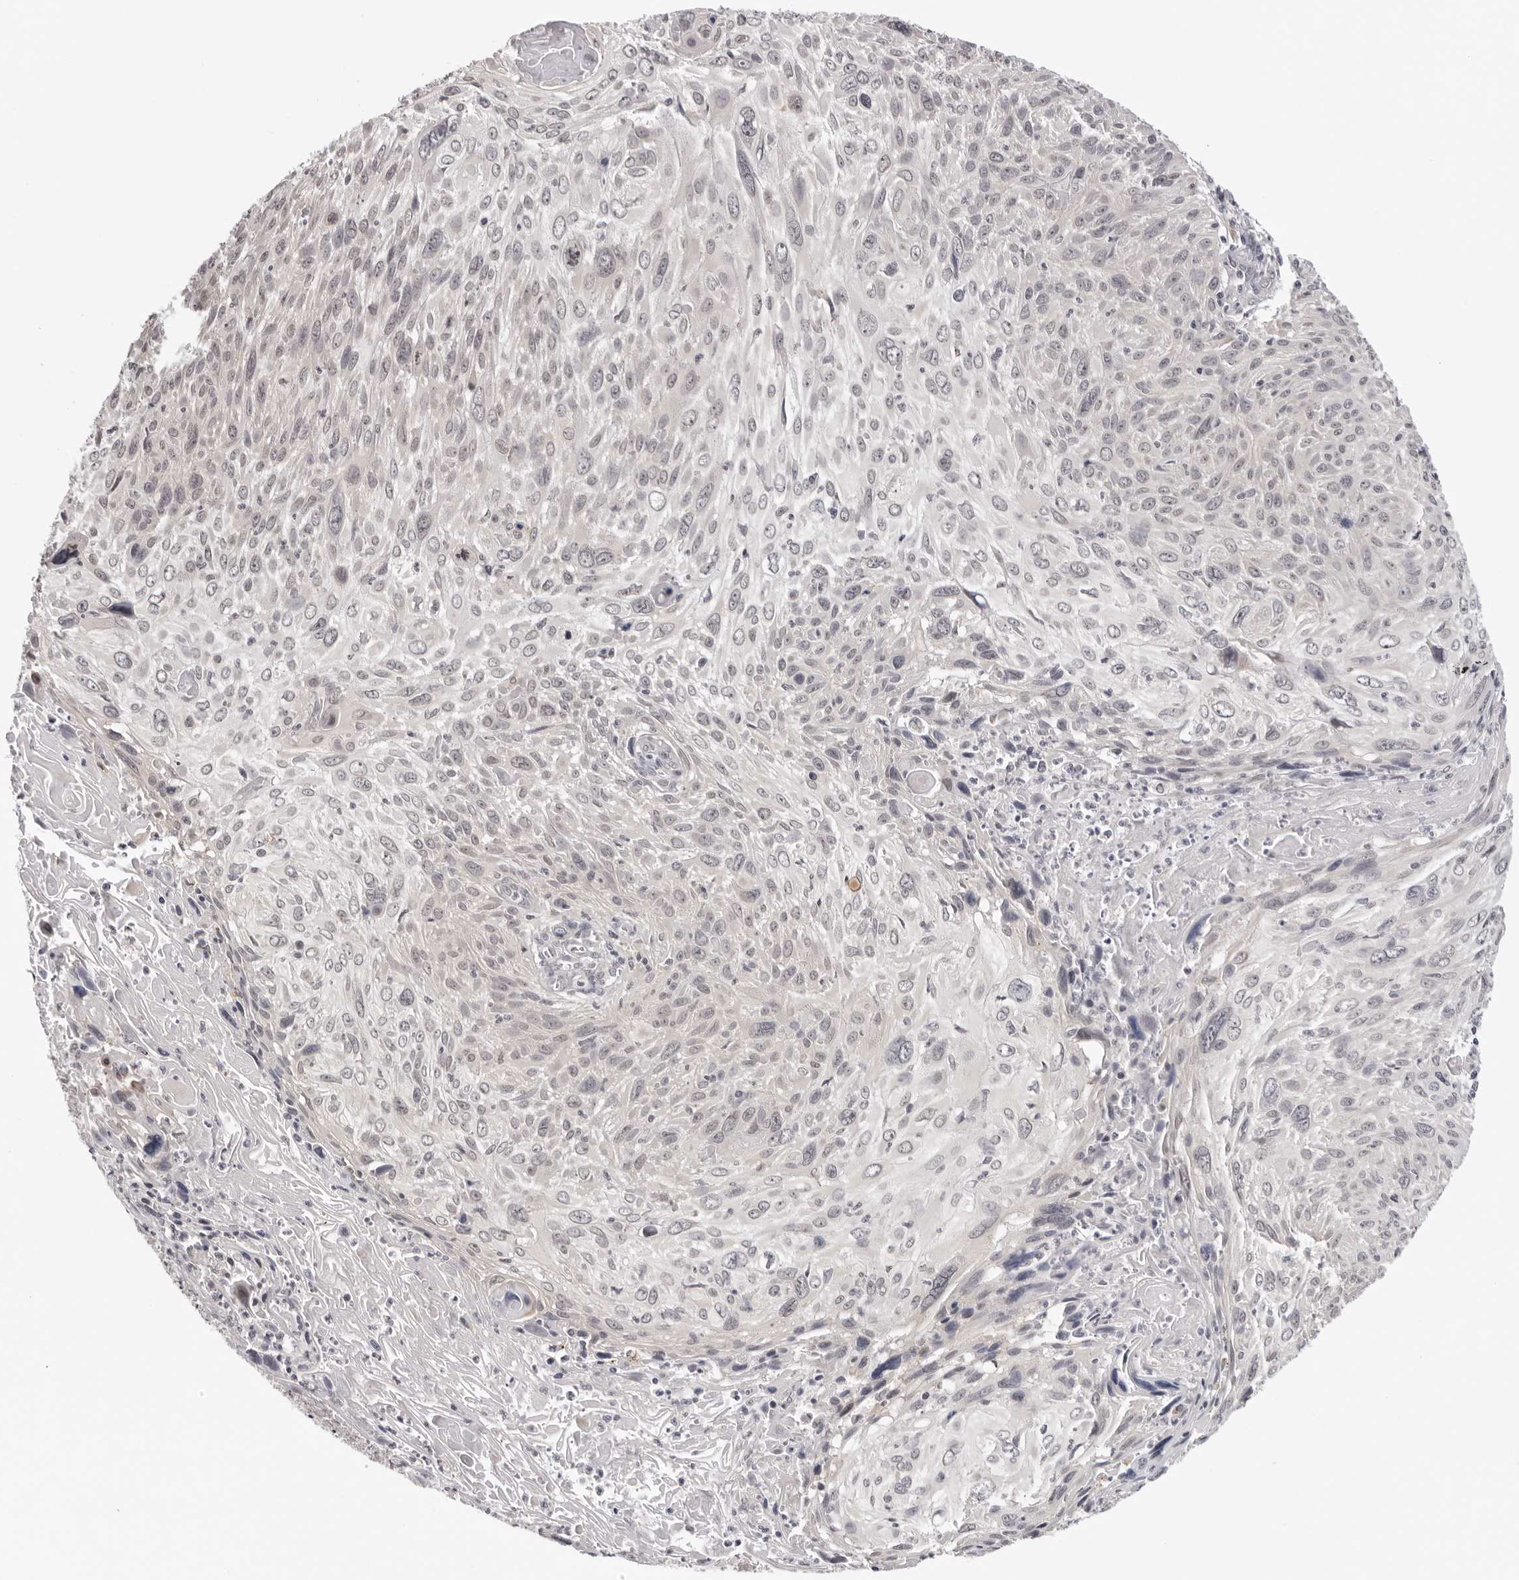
{"staining": {"intensity": "weak", "quantity": "<25%", "location": "cytoplasmic/membranous"}, "tissue": "cervical cancer", "cell_type": "Tumor cells", "image_type": "cancer", "snomed": [{"axis": "morphology", "description": "Squamous cell carcinoma, NOS"}, {"axis": "topography", "description": "Cervix"}], "caption": "There is no significant staining in tumor cells of cervical cancer (squamous cell carcinoma).", "gene": "PRUNE1", "patient": {"sex": "female", "age": 51}}